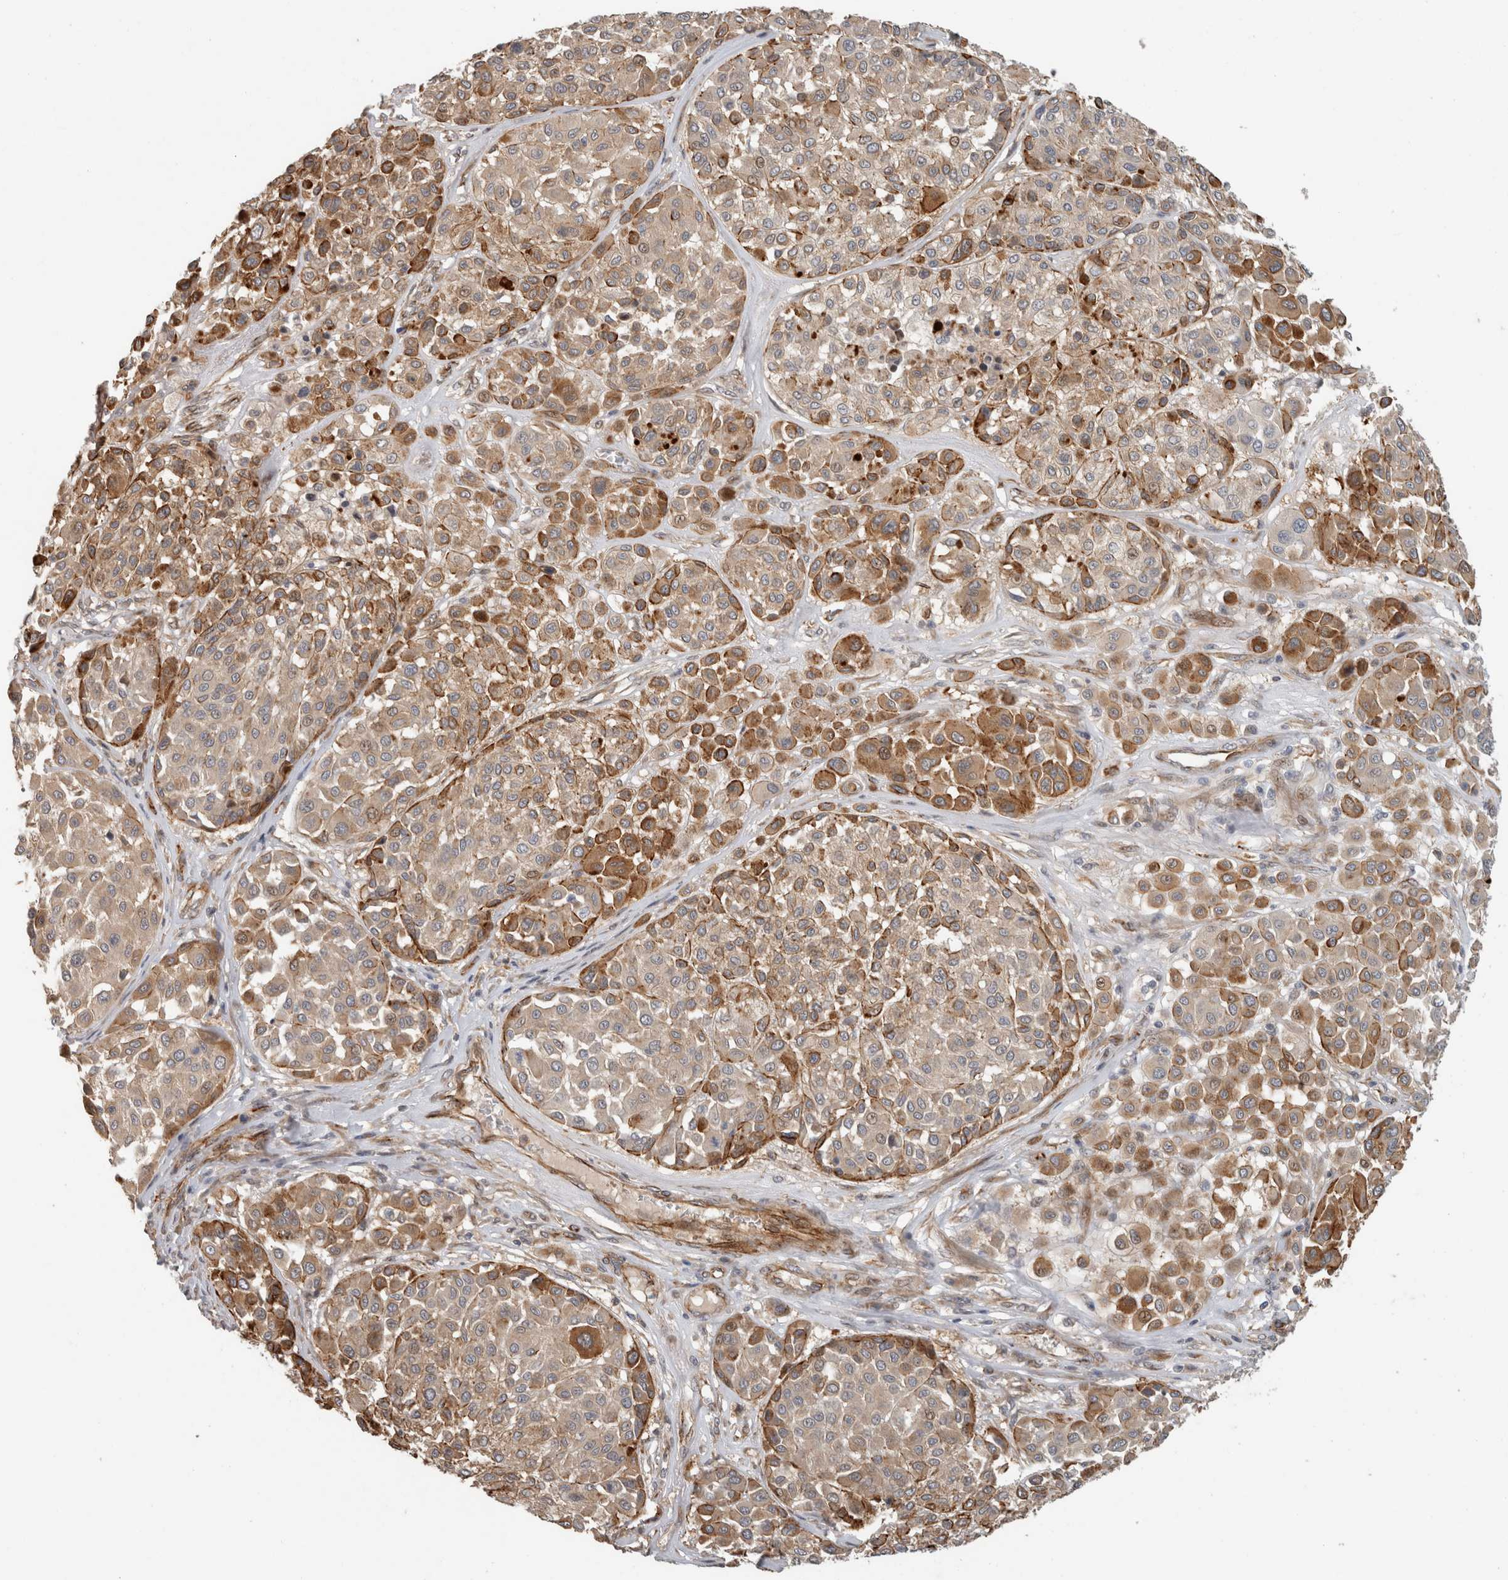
{"staining": {"intensity": "moderate", "quantity": ">75%", "location": "cytoplasmic/membranous"}, "tissue": "melanoma", "cell_type": "Tumor cells", "image_type": "cancer", "snomed": [{"axis": "morphology", "description": "Malignant melanoma, Metastatic site"}, {"axis": "topography", "description": "Soft tissue"}], "caption": "Immunohistochemical staining of human malignant melanoma (metastatic site) reveals moderate cytoplasmic/membranous protein expression in about >75% of tumor cells.", "gene": "SIPA1L2", "patient": {"sex": "male", "age": 41}}